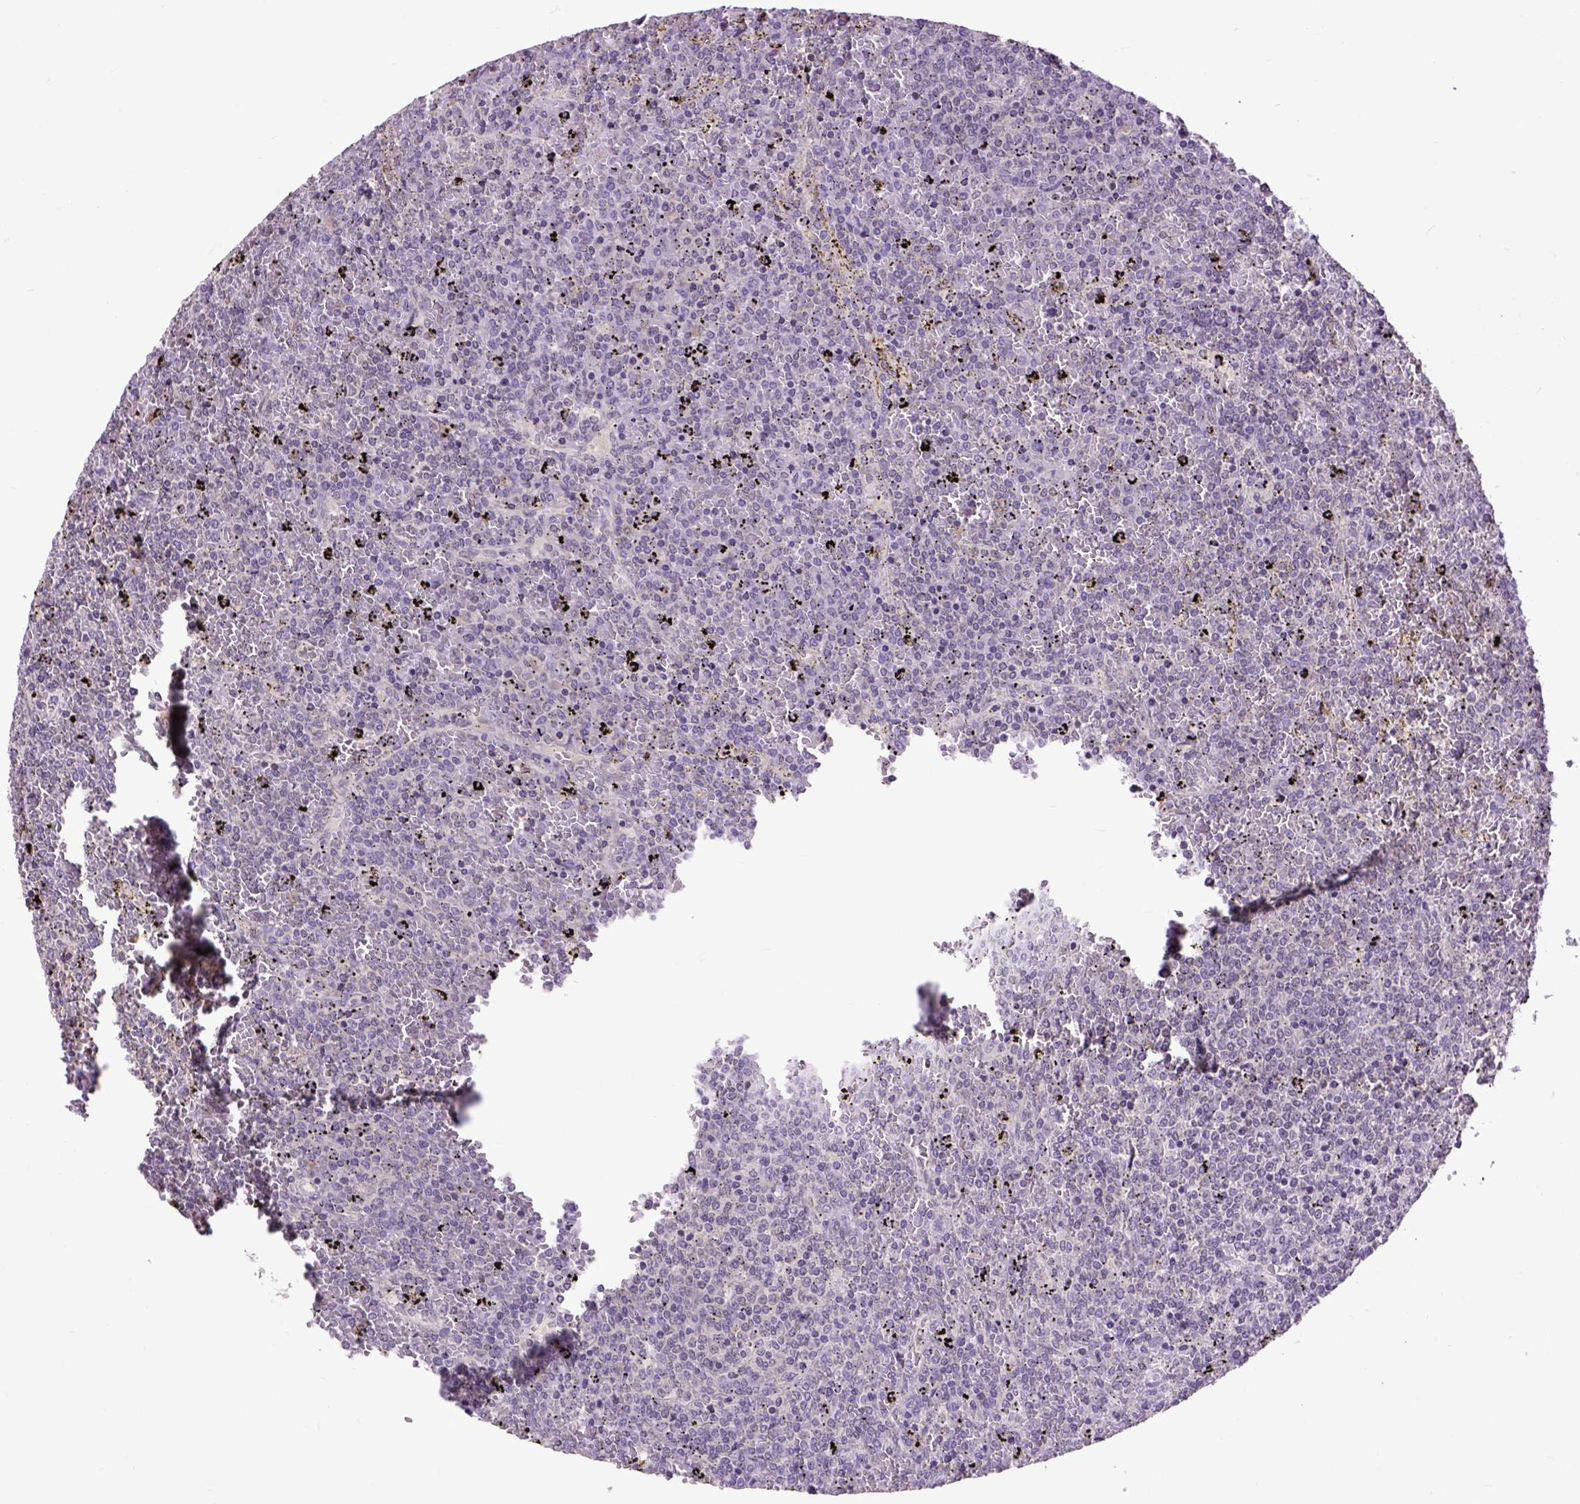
{"staining": {"intensity": "negative", "quantity": "none", "location": "none"}, "tissue": "lymphoma", "cell_type": "Tumor cells", "image_type": "cancer", "snomed": [{"axis": "morphology", "description": "Malignant lymphoma, non-Hodgkin's type, Low grade"}, {"axis": "topography", "description": "Spleen"}], "caption": "Immunohistochemical staining of malignant lymphoma, non-Hodgkin's type (low-grade) exhibits no significant positivity in tumor cells.", "gene": "ARL1", "patient": {"sex": "female", "age": 77}}